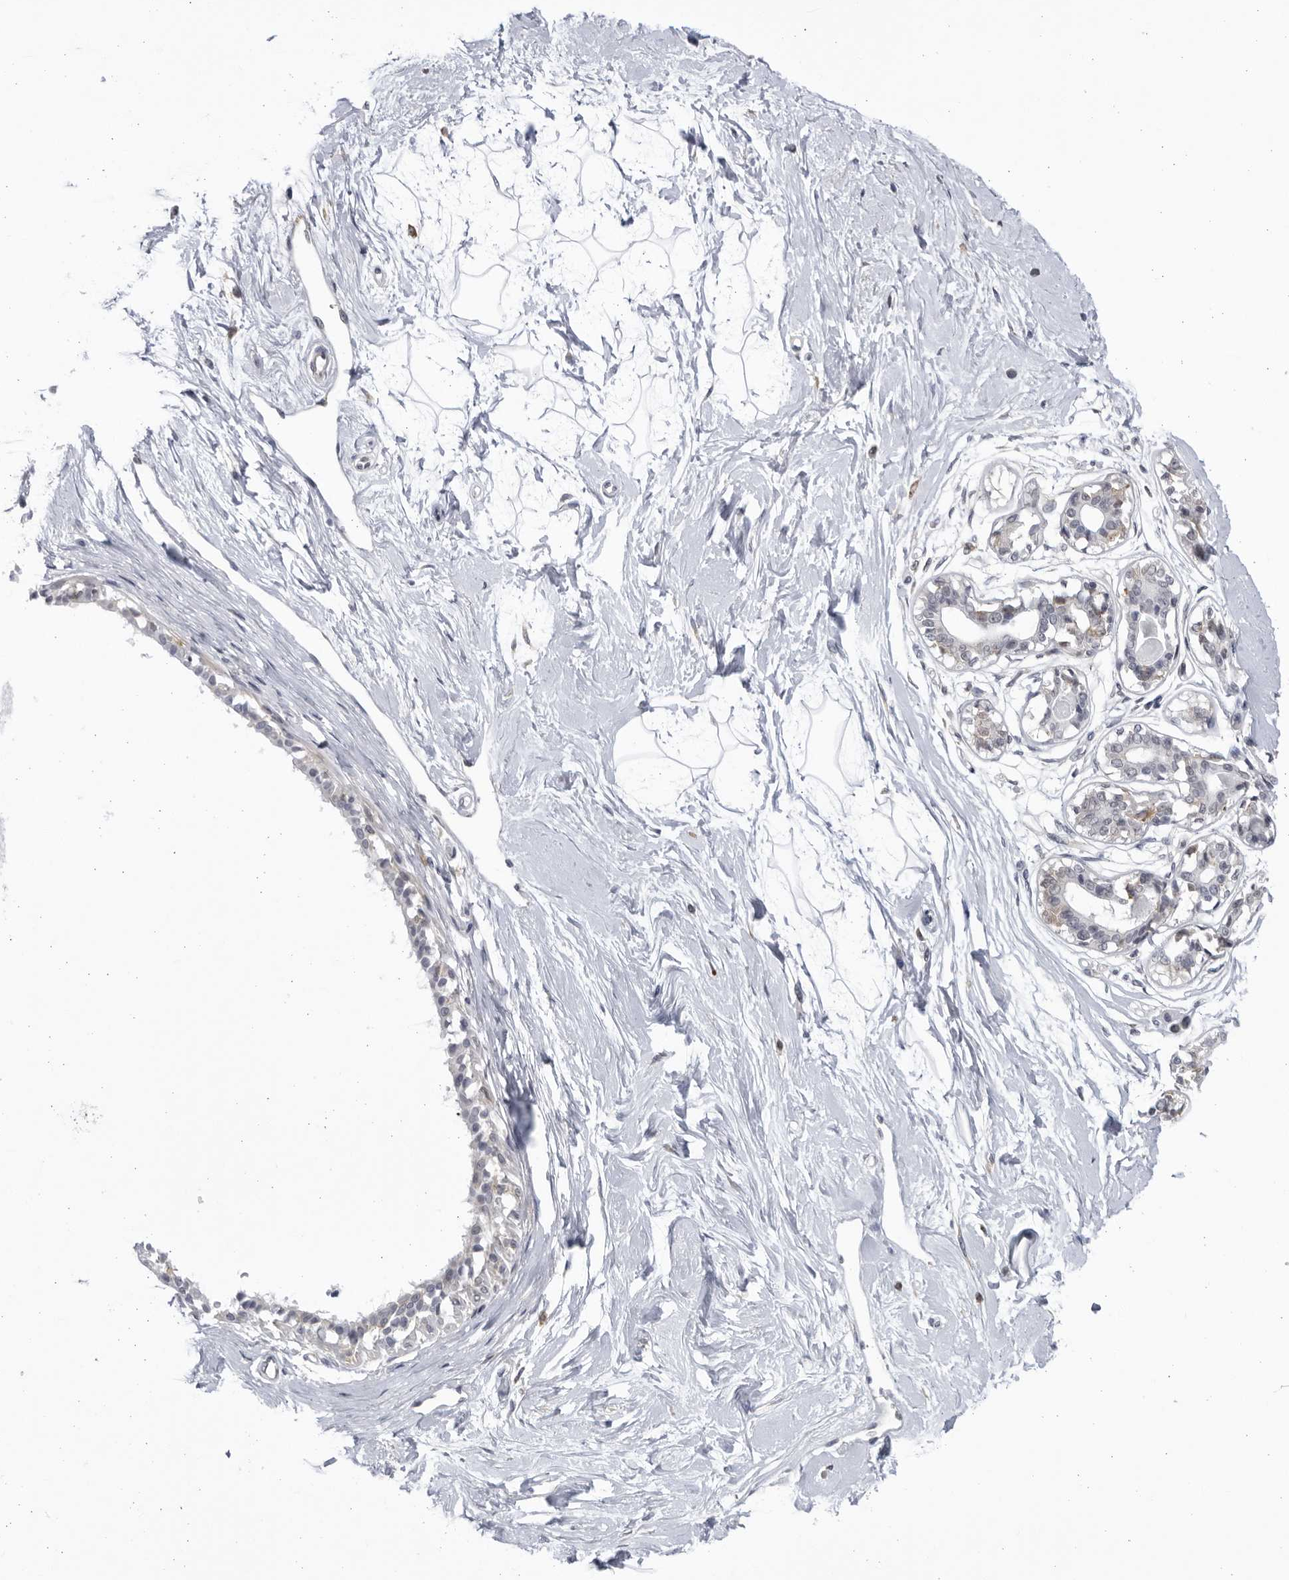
{"staining": {"intensity": "negative", "quantity": "none", "location": "none"}, "tissue": "breast", "cell_type": "Adipocytes", "image_type": "normal", "snomed": [{"axis": "morphology", "description": "Normal tissue, NOS"}, {"axis": "topography", "description": "Breast"}], "caption": "Breast stained for a protein using IHC reveals no expression adipocytes.", "gene": "BMP2K", "patient": {"sex": "female", "age": 45}}